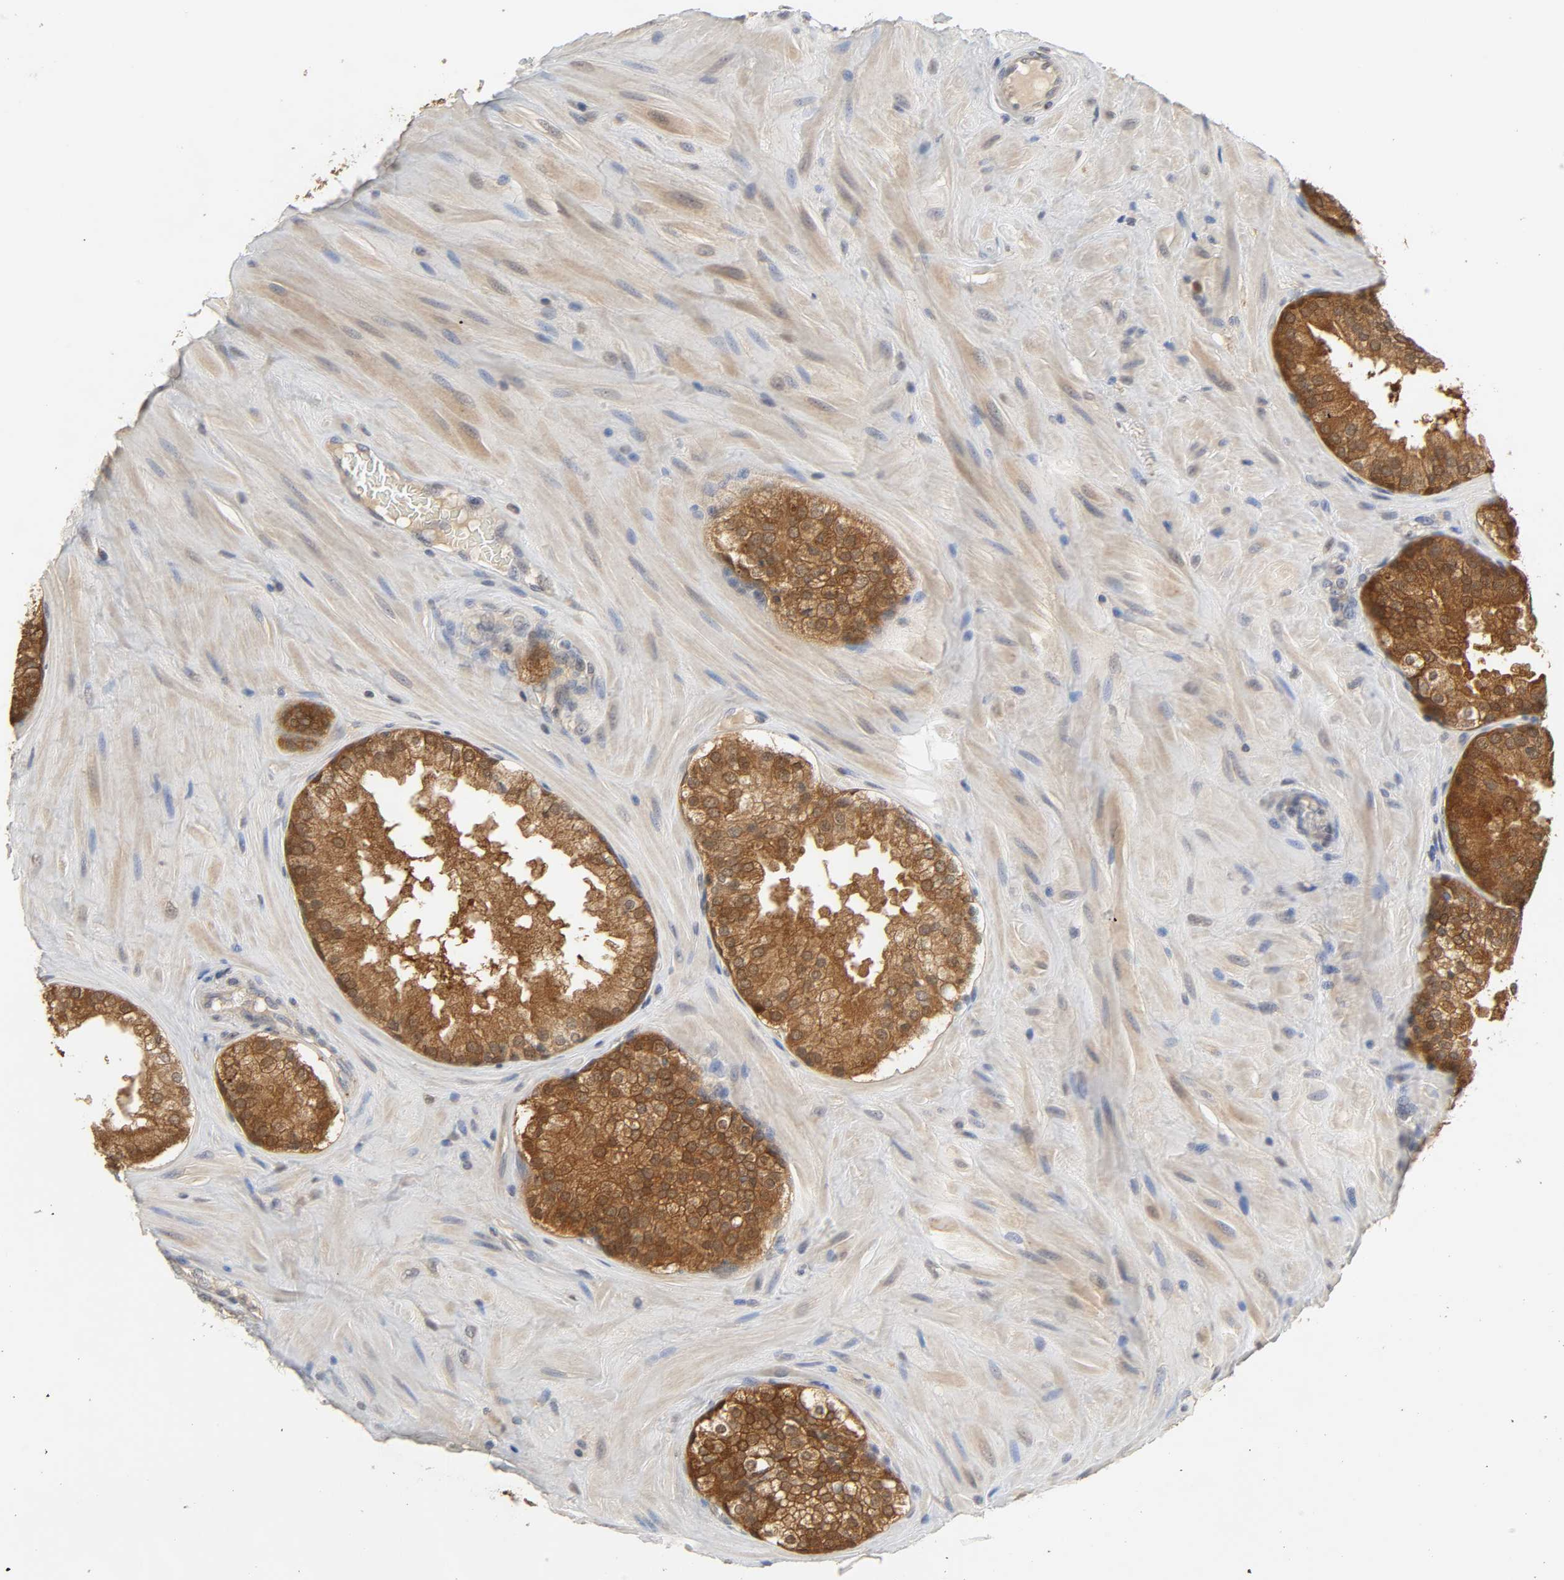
{"staining": {"intensity": "strong", "quantity": ">75%", "location": "cytoplasmic/membranous"}, "tissue": "prostate cancer", "cell_type": "Tumor cells", "image_type": "cancer", "snomed": [{"axis": "morphology", "description": "Adenocarcinoma, High grade"}, {"axis": "topography", "description": "Prostate"}], "caption": "Human high-grade adenocarcinoma (prostate) stained with a brown dye shows strong cytoplasmic/membranous positive expression in about >75% of tumor cells.", "gene": "MIF", "patient": {"sex": "male", "age": 70}}